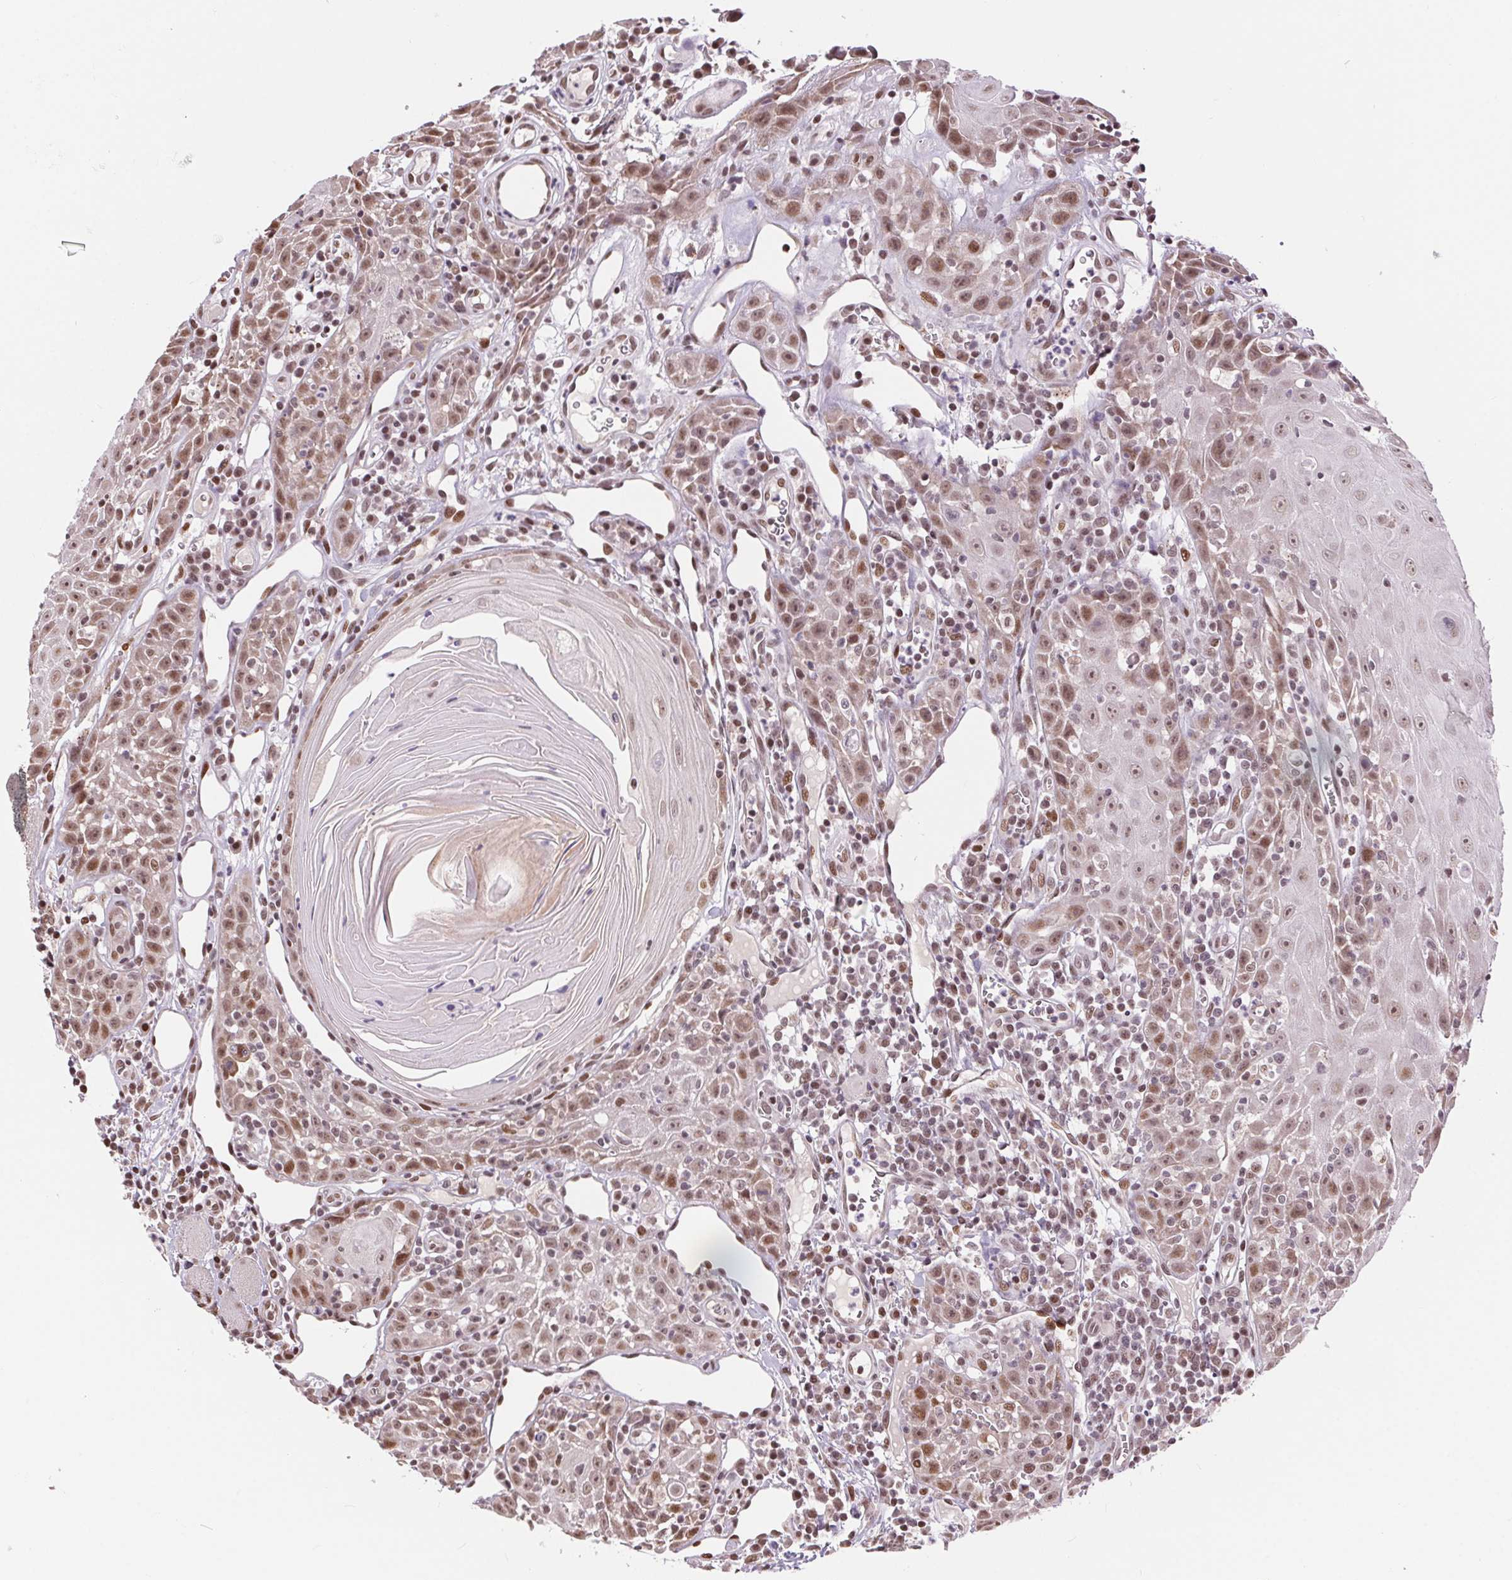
{"staining": {"intensity": "weak", "quantity": "25%-75%", "location": "nuclear"}, "tissue": "head and neck cancer", "cell_type": "Tumor cells", "image_type": "cancer", "snomed": [{"axis": "morphology", "description": "Squamous cell carcinoma, NOS"}, {"axis": "topography", "description": "Head-Neck"}], "caption": "Protein analysis of head and neck squamous cell carcinoma tissue exhibits weak nuclear staining in about 25%-75% of tumor cells.", "gene": "RAD23A", "patient": {"sex": "male", "age": 52}}